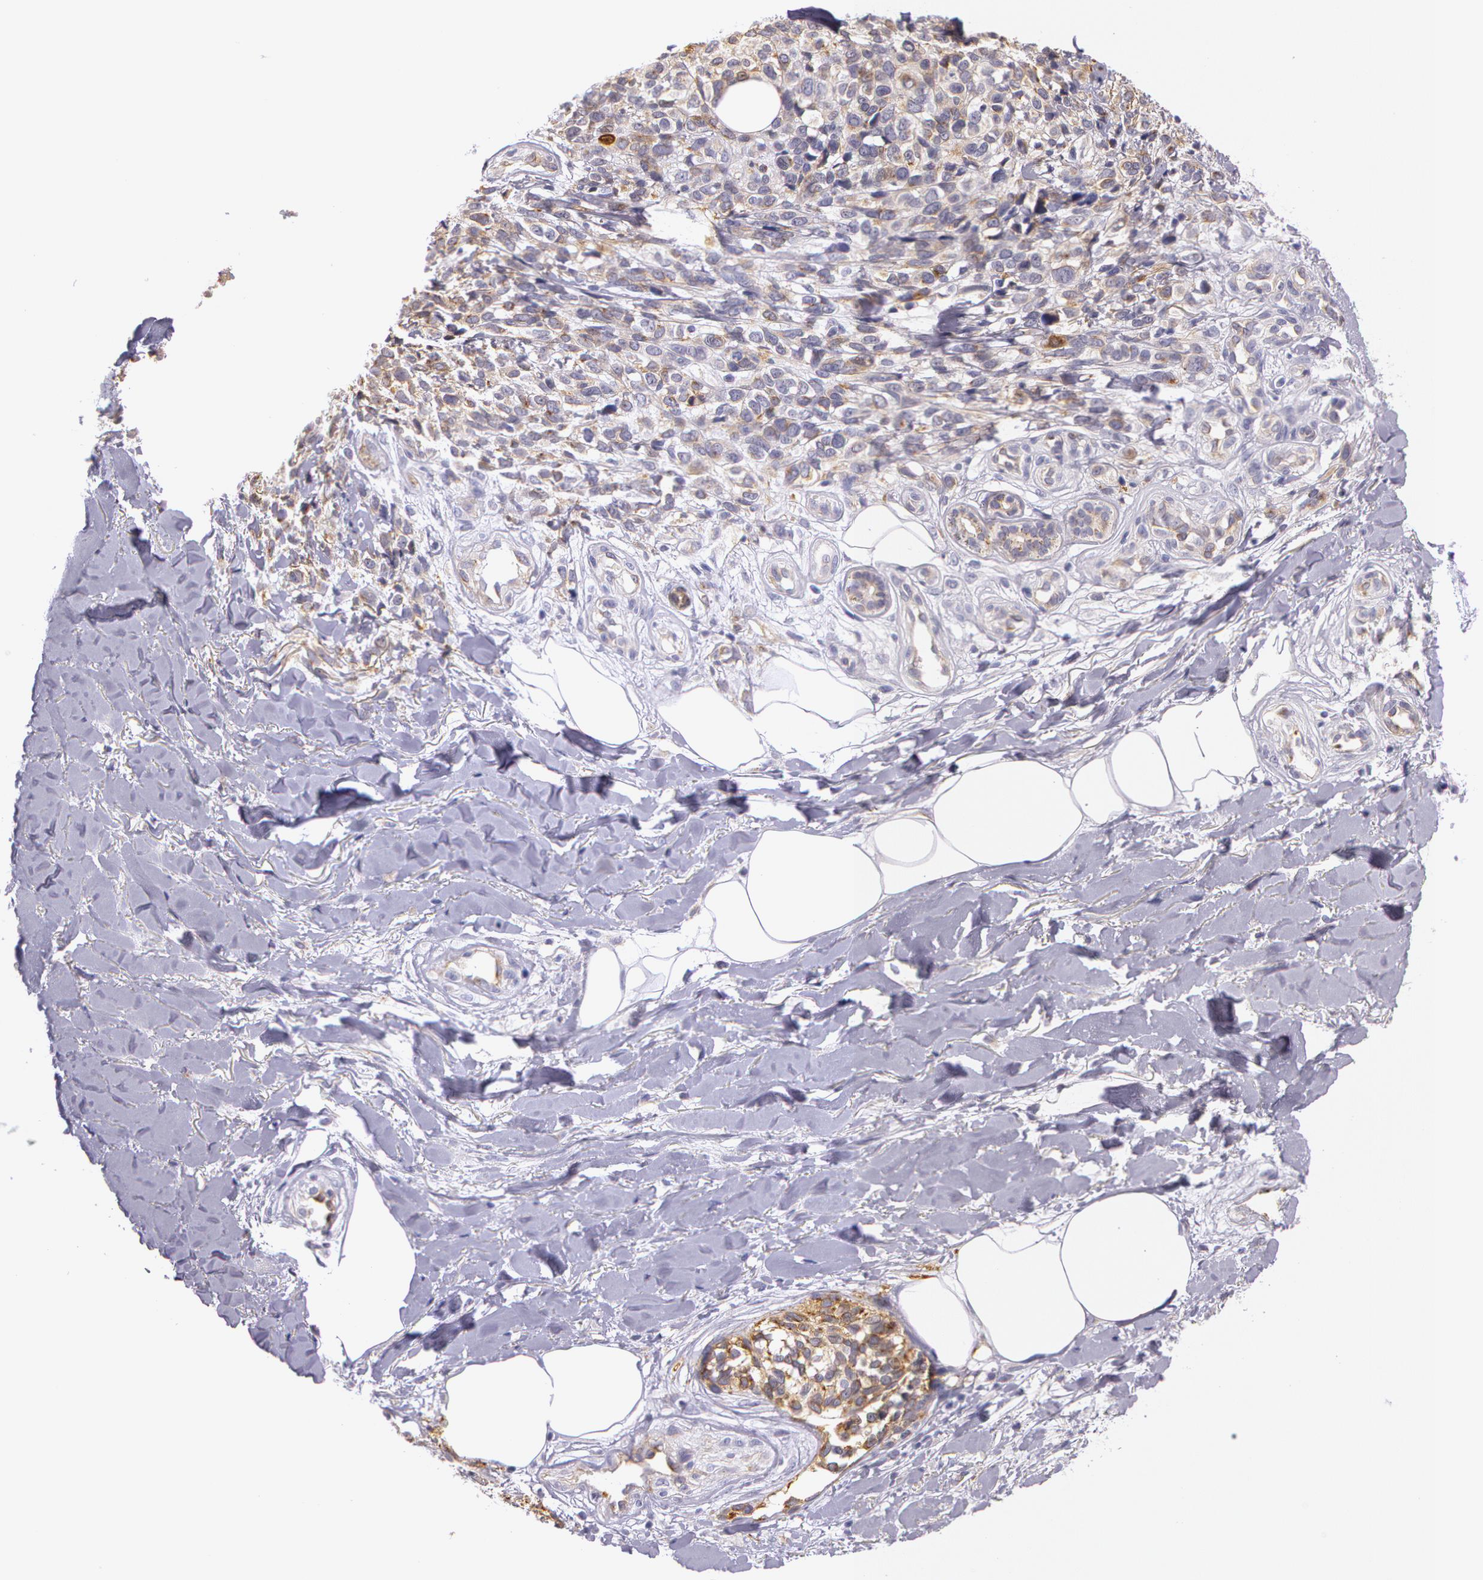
{"staining": {"intensity": "weak", "quantity": "25%-75%", "location": "cytoplasmic/membranous"}, "tissue": "melanoma", "cell_type": "Tumor cells", "image_type": "cancer", "snomed": [{"axis": "morphology", "description": "Malignant melanoma, NOS"}, {"axis": "topography", "description": "Skin"}], "caption": "Tumor cells demonstrate low levels of weak cytoplasmic/membranous positivity in about 25%-75% of cells in human malignant melanoma. (IHC, brightfield microscopy, high magnification).", "gene": "APP", "patient": {"sex": "female", "age": 85}}